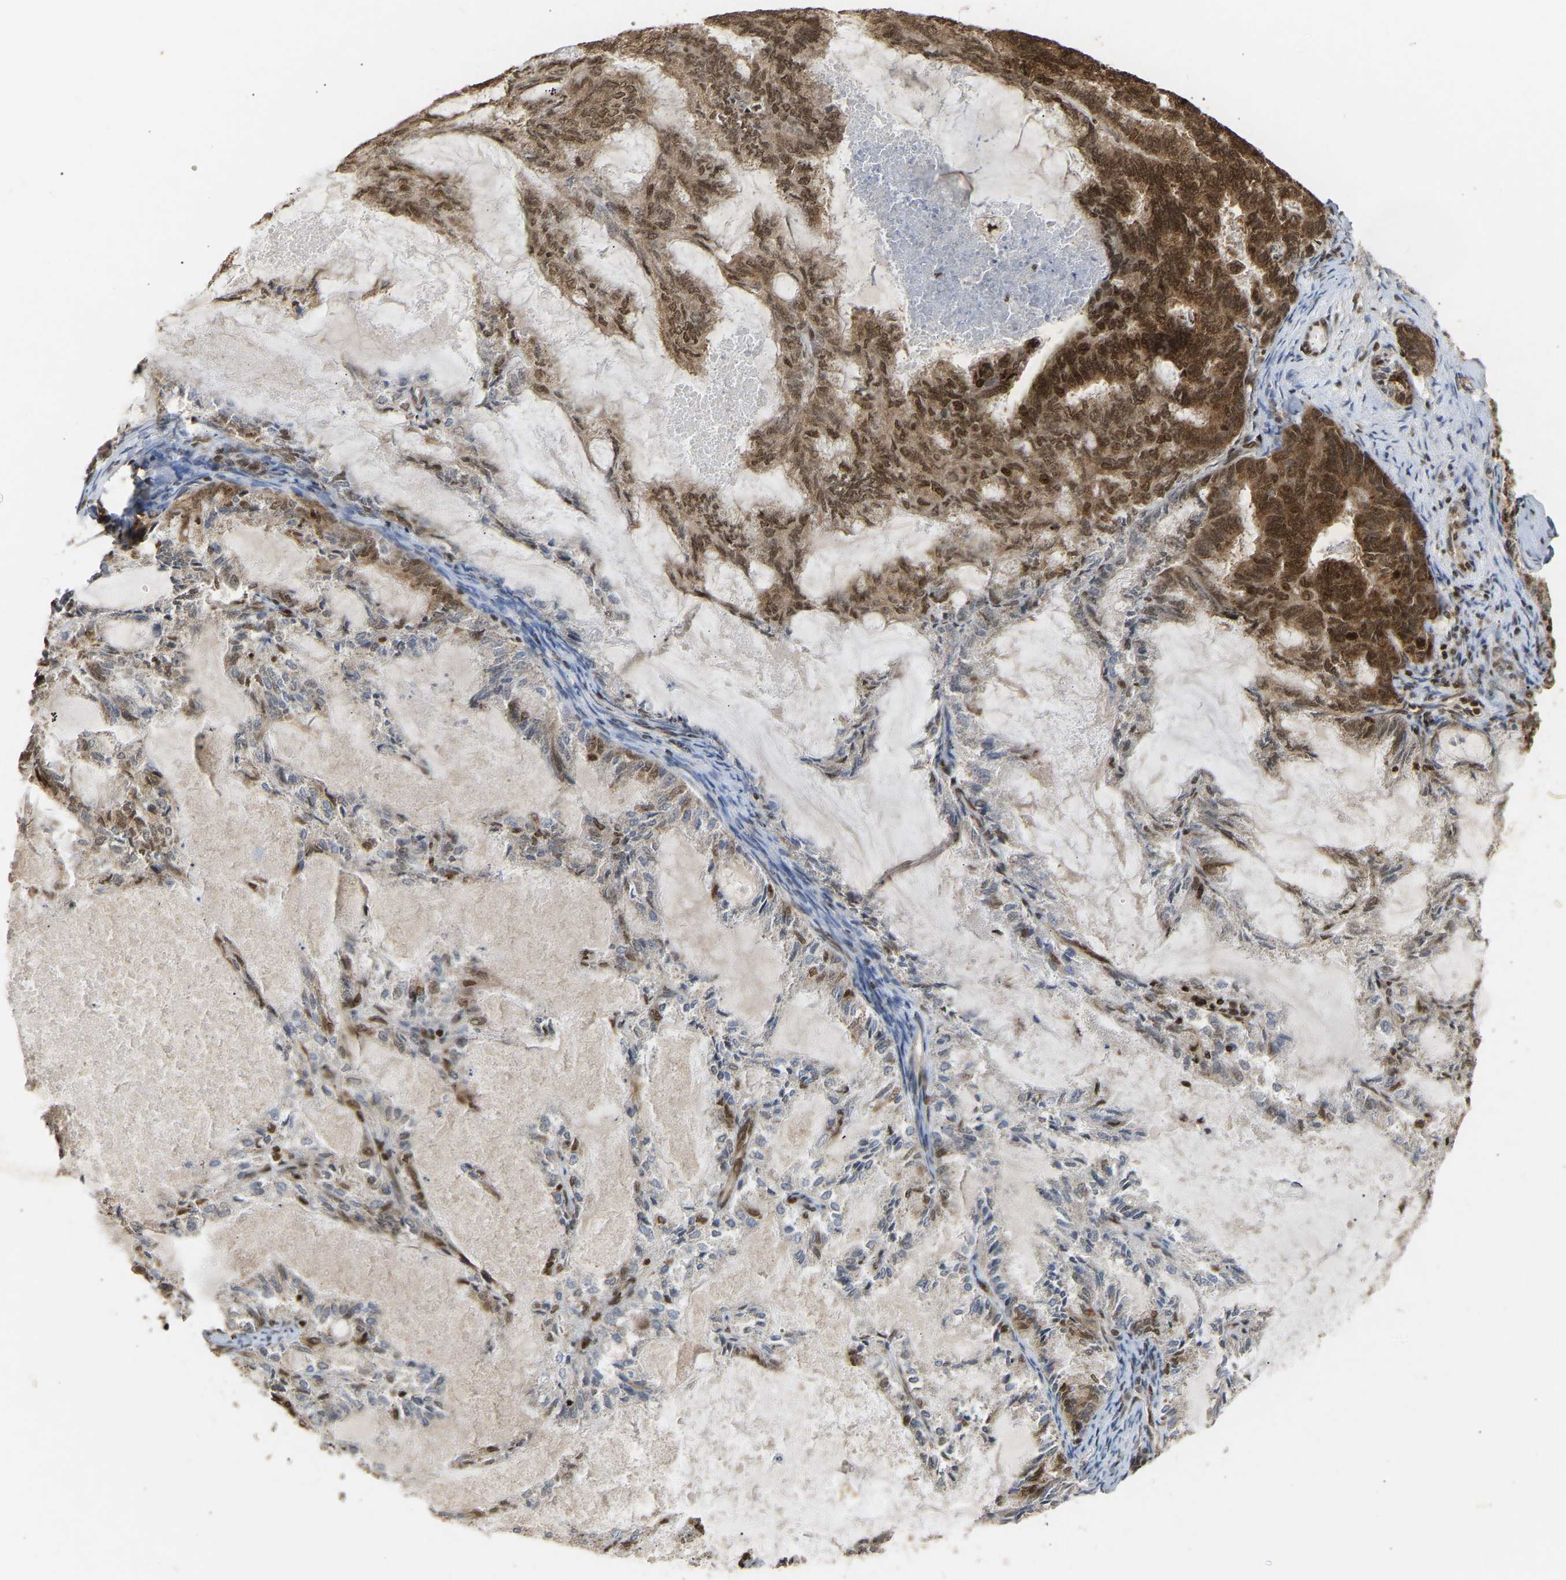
{"staining": {"intensity": "moderate", "quantity": "25%-75%", "location": "cytoplasmic/membranous,nuclear"}, "tissue": "endometrial cancer", "cell_type": "Tumor cells", "image_type": "cancer", "snomed": [{"axis": "morphology", "description": "Adenocarcinoma, NOS"}, {"axis": "topography", "description": "Endometrium"}], "caption": "A brown stain labels moderate cytoplasmic/membranous and nuclear positivity of a protein in human adenocarcinoma (endometrial) tumor cells.", "gene": "ALYREF", "patient": {"sex": "female", "age": 86}}